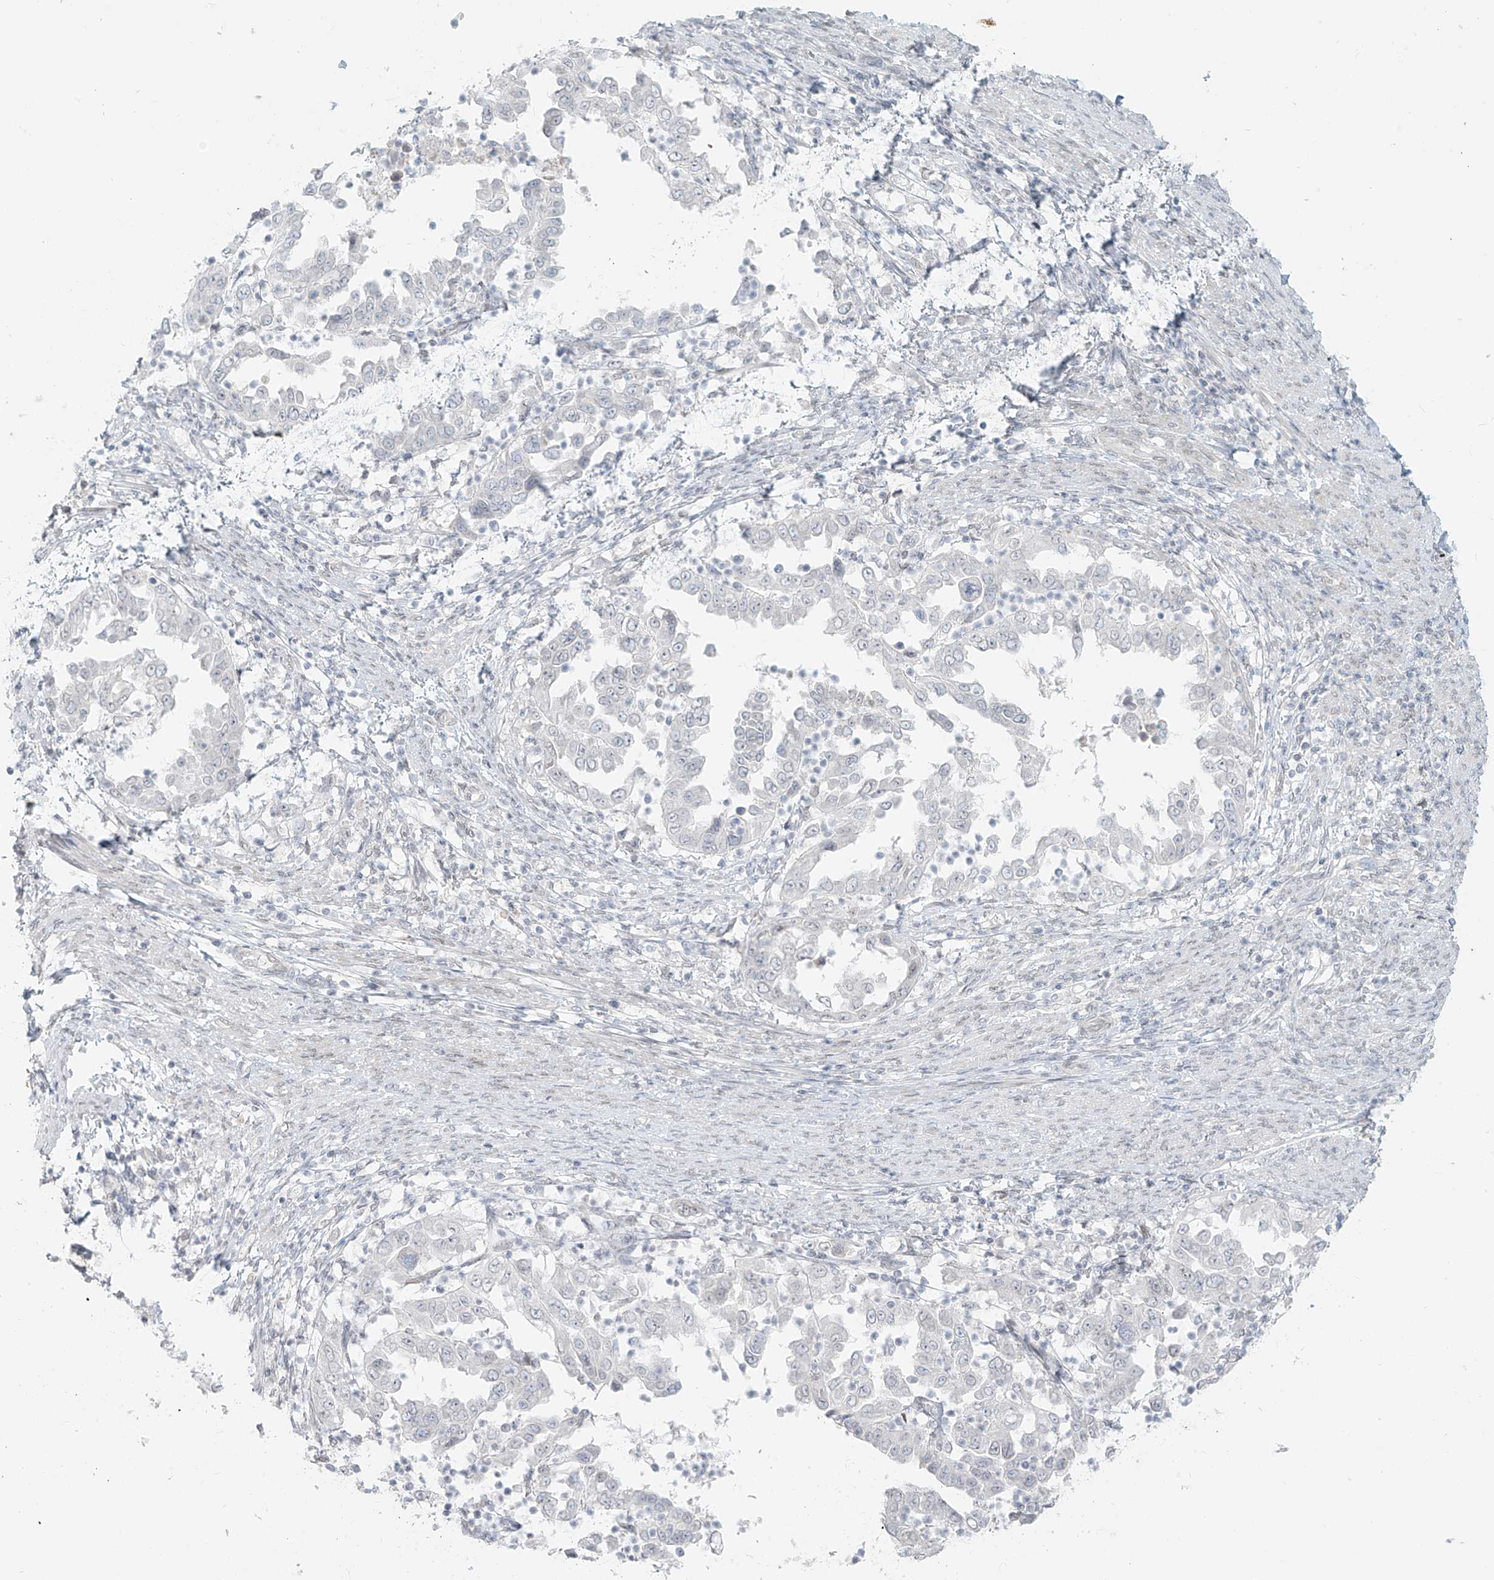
{"staining": {"intensity": "negative", "quantity": "none", "location": "none"}, "tissue": "endometrial cancer", "cell_type": "Tumor cells", "image_type": "cancer", "snomed": [{"axis": "morphology", "description": "Adenocarcinoma, NOS"}, {"axis": "topography", "description": "Endometrium"}], "caption": "This is an IHC photomicrograph of endometrial cancer. There is no expression in tumor cells.", "gene": "OSBPL7", "patient": {"sex": "female", "age": 85}}